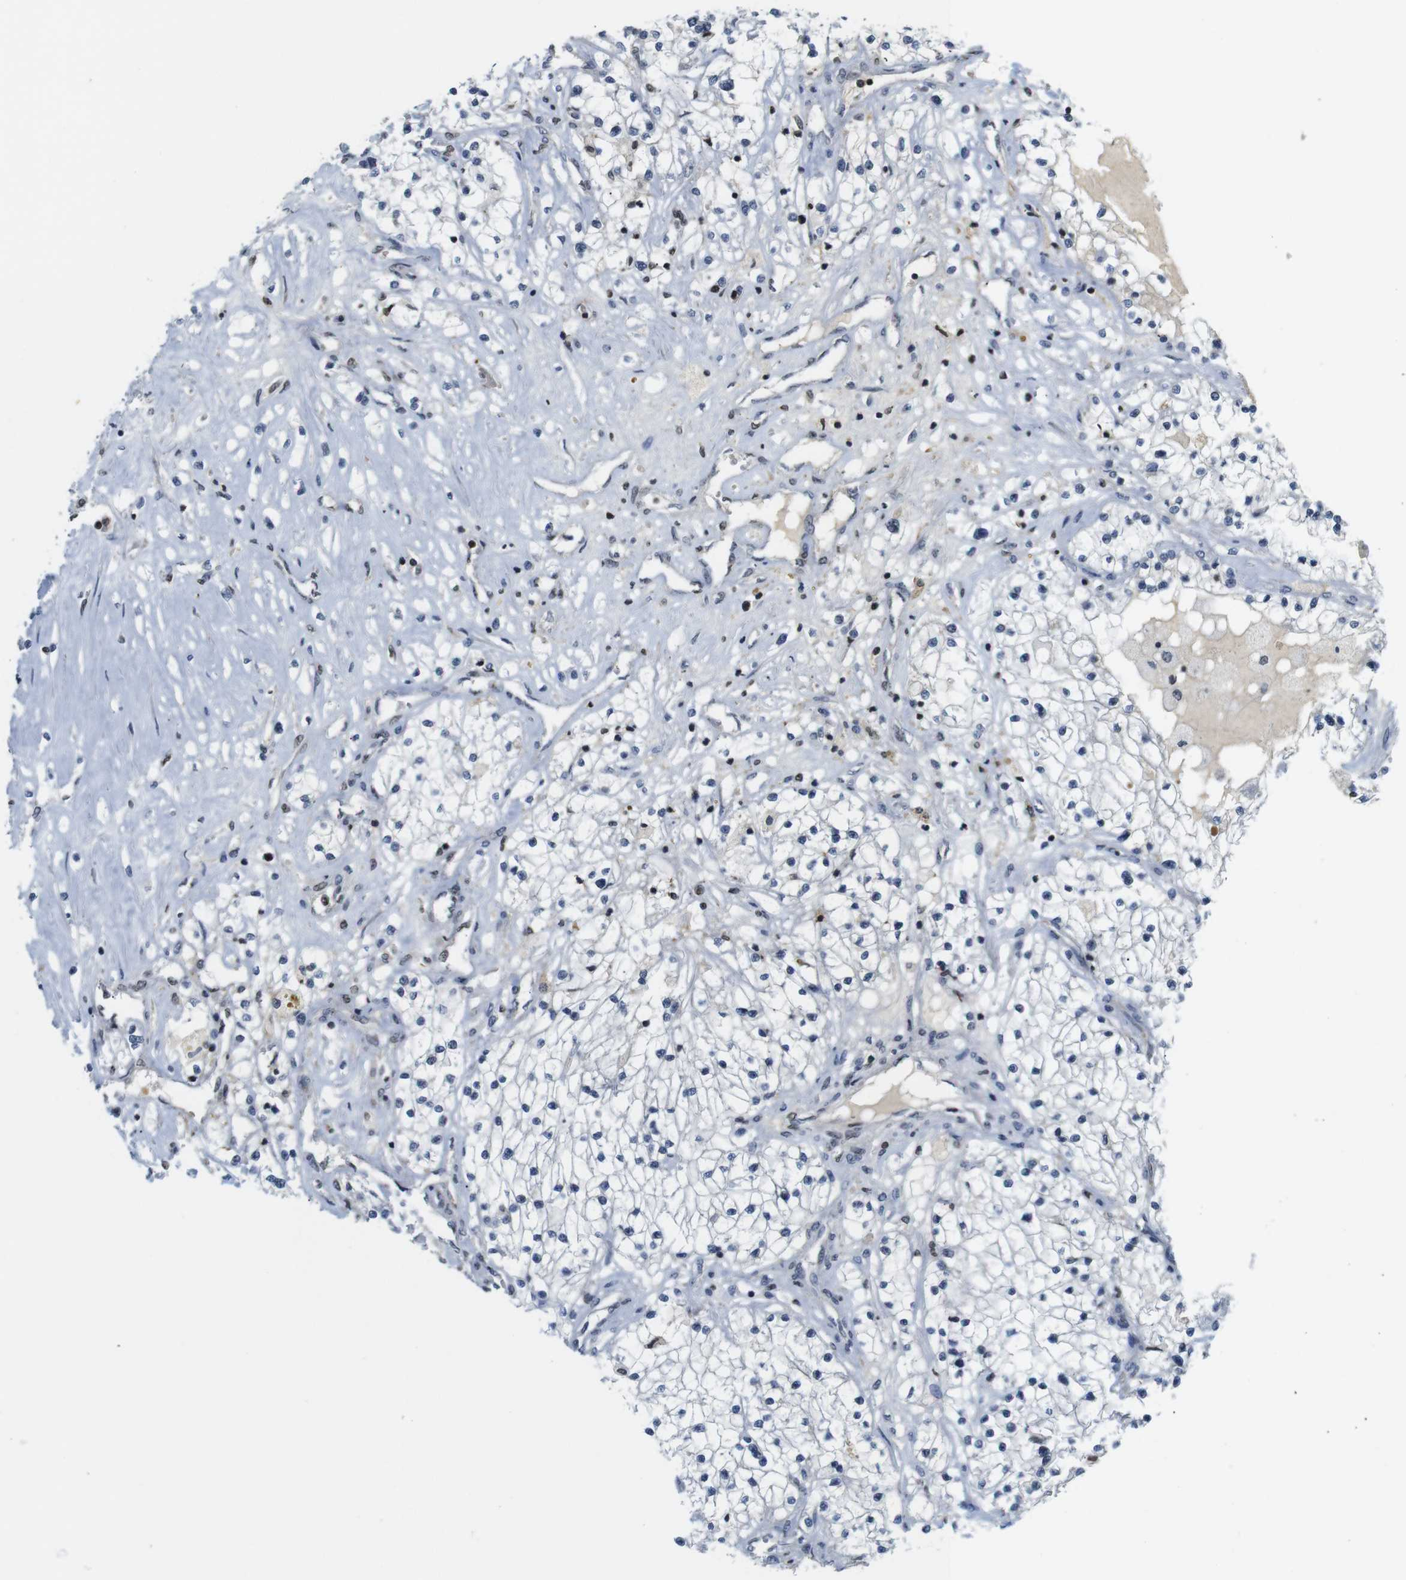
{"staining": {"intensity": "negative", "quantity": "none", "location": "none"}, "tissue": "renal cancer", "cell_type": "Tumor cells", "image_type": "cancer", "snomed": [{"axis": "morphology", "description": "Adenocarcinoma, NOS"}, {"axis": "topography", "description": "Kidney"}], "caption": "Tumor cells show no significant protein positivity in adenocarcinoma (renal).", "gene": "MBD1", "patient": {"sex": "male", "age": 68}}